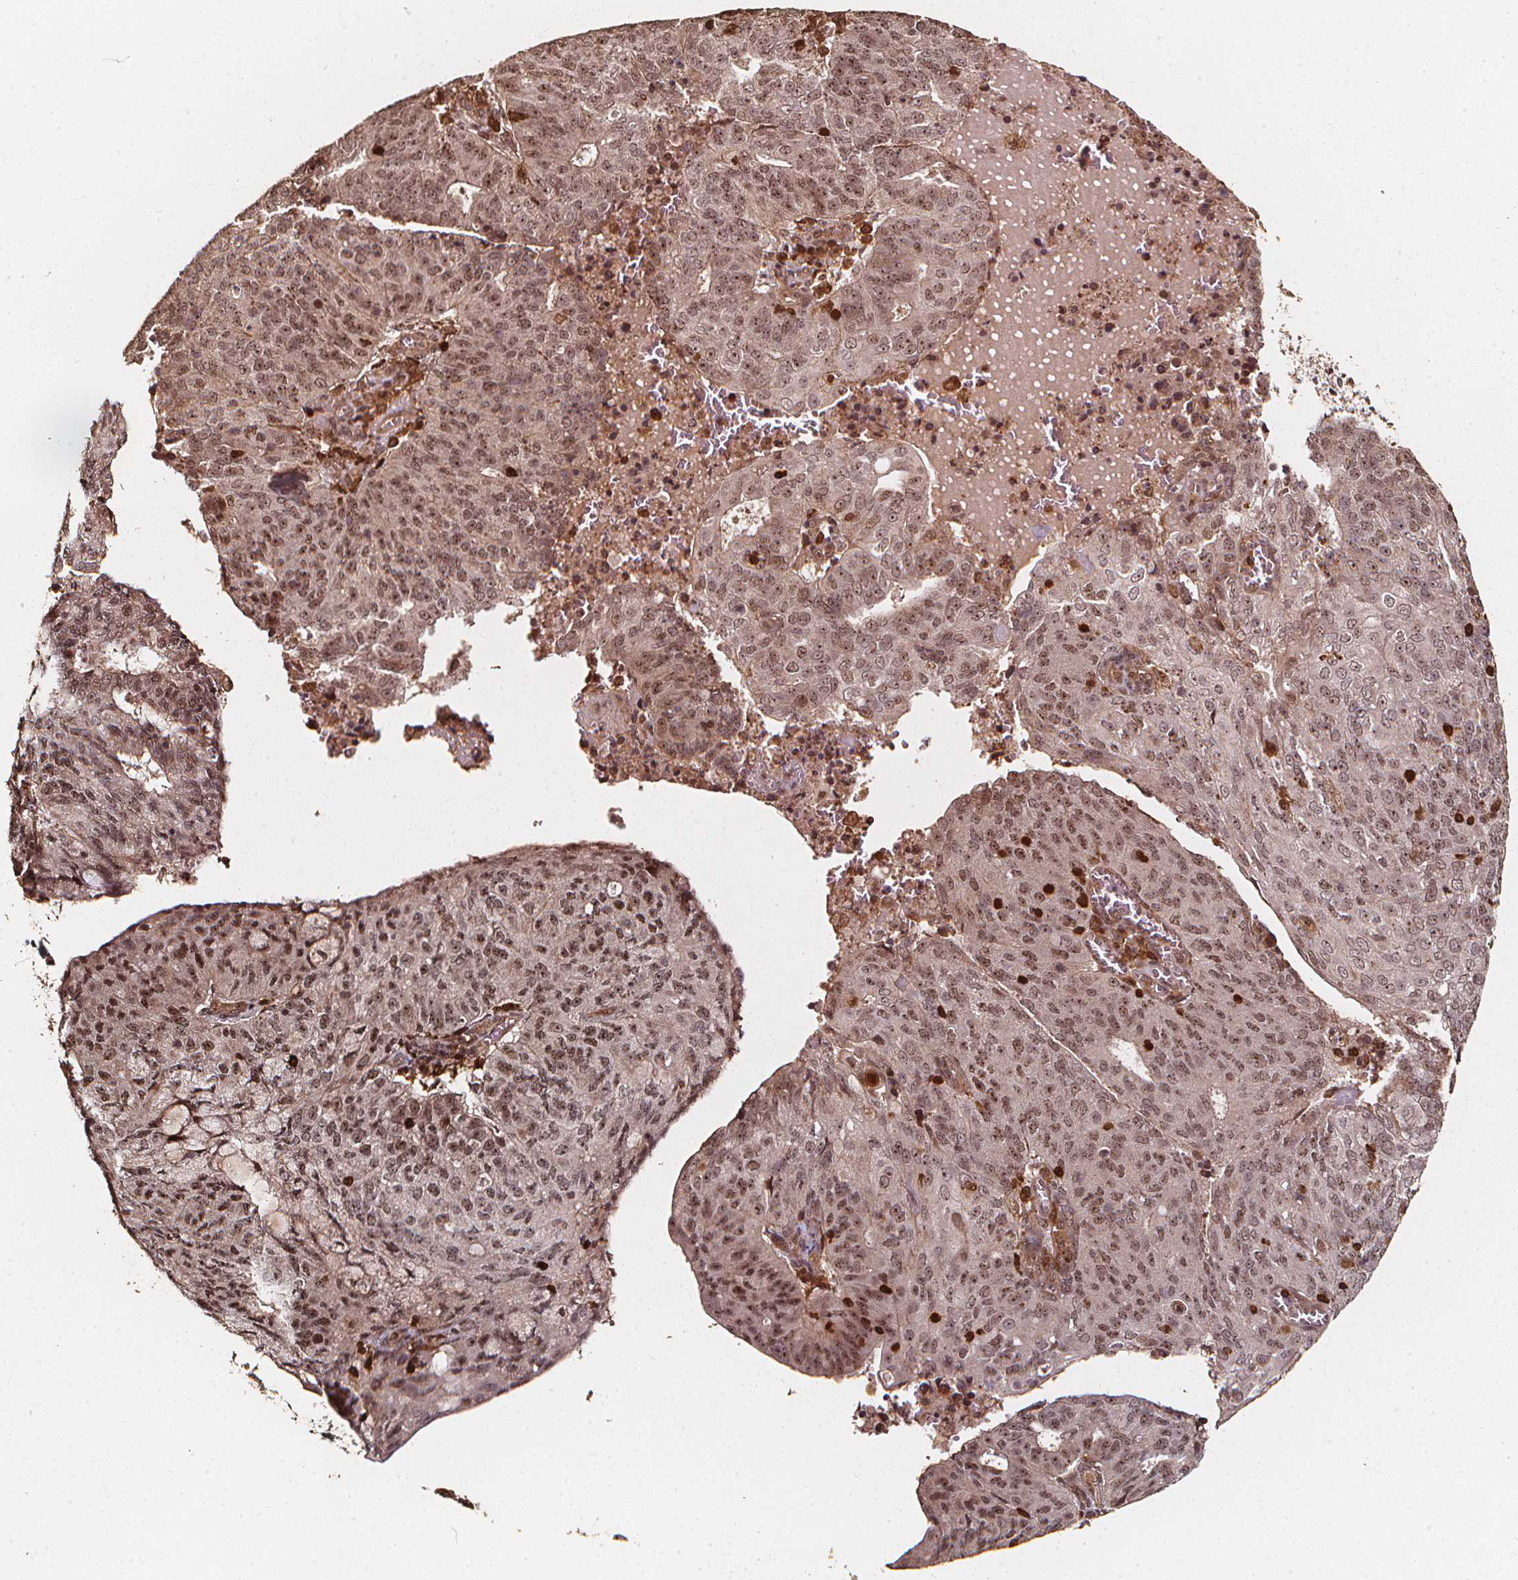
{"staining": {"intensity": "weak", "quantity": ">75%", "location": "nuclear"}, "tissue": "endometrial cancer", "cell_type": "Tumor cells", "image_type": "cancer", "snomed": [{"axis": "morphology", "description": "Adenocarcinoma, NOS"}, {"axis": "topography", "description": "Endometrium"}], "caption": "Immunohistochemistry (IHC) staining of endometrial adenocarcinoma, which exhibits low levels of weak nuclear expression in approximately >75% of tumor cells indicating weak nuclear protein expression. The staining was performed using DAB (3,3'-diaminobenzidine) (brown) for protein detection and nuclei were counterstained in hematoxylin (blue).", "gene": "EXOSC9", "patient": {"sex": "female", "age": 82}}